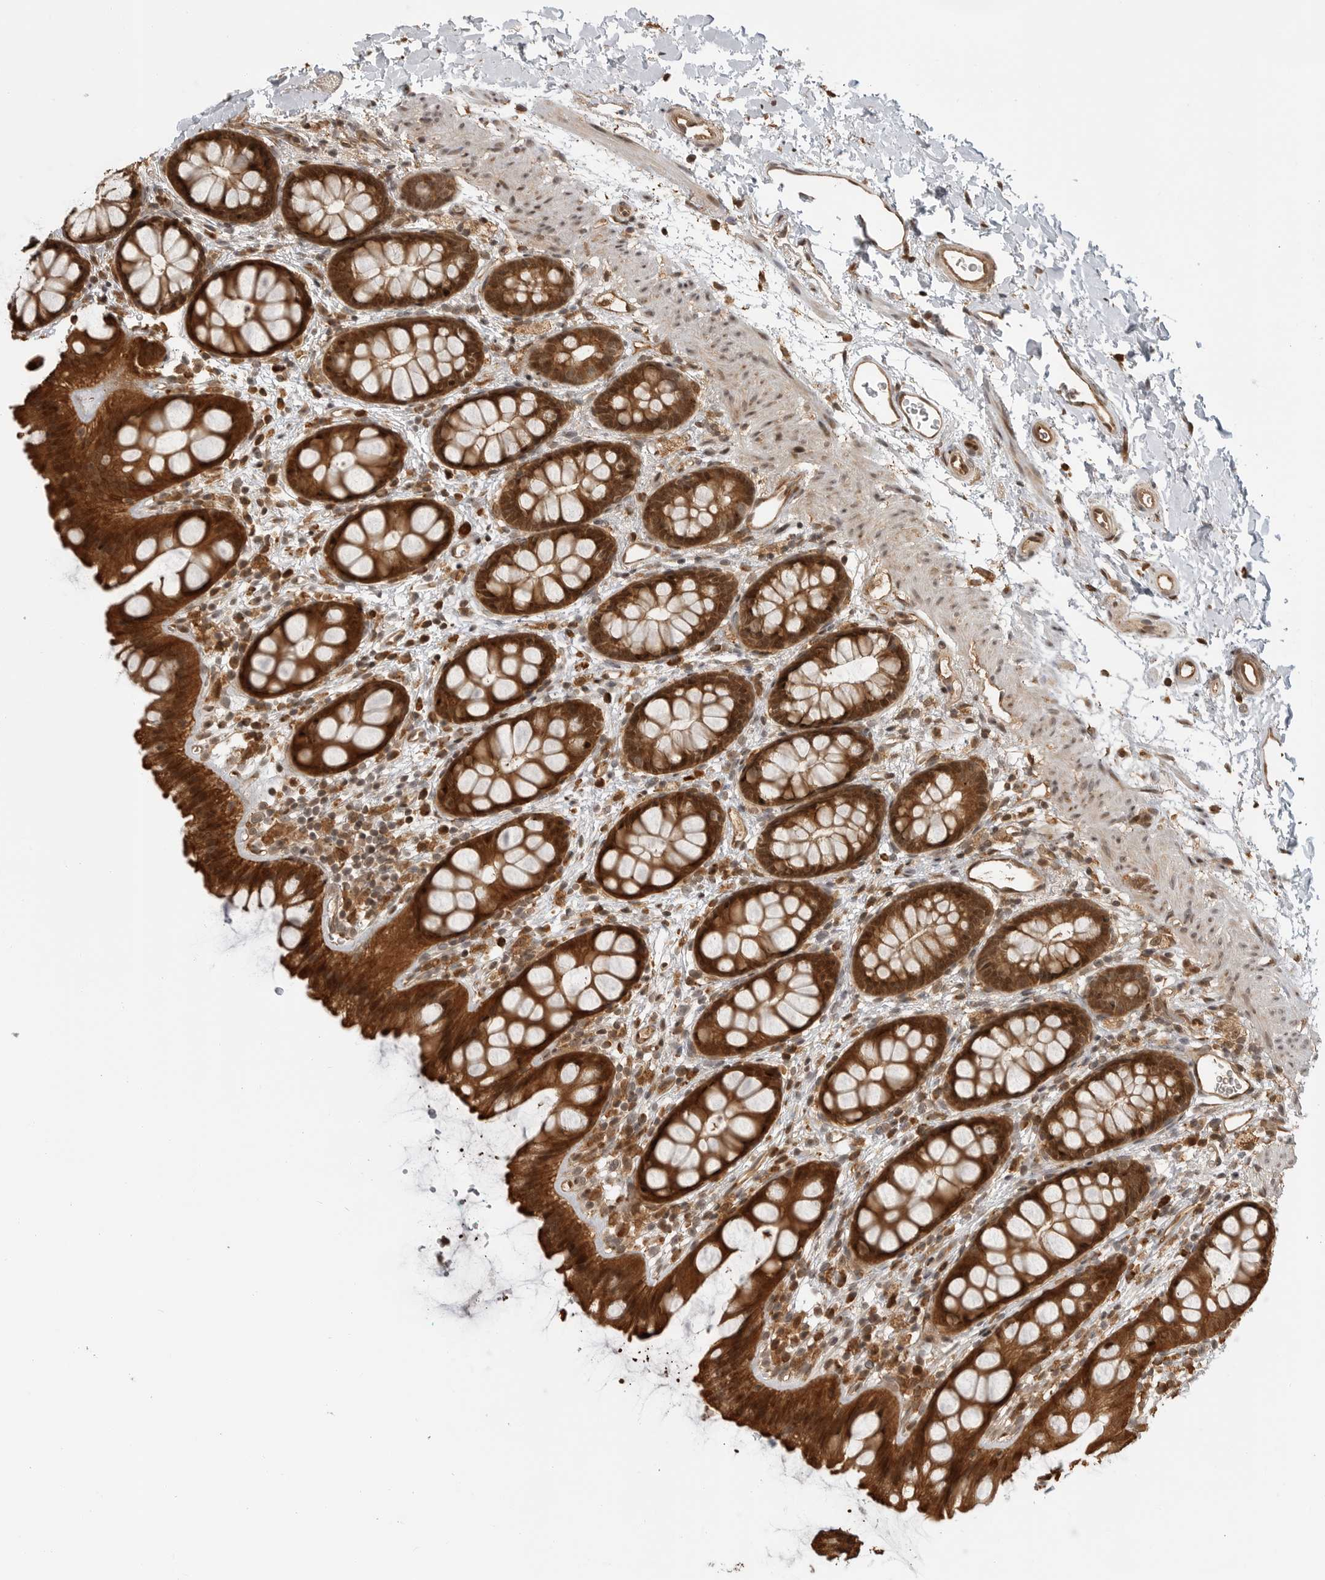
{"staining": {"intensity": "strong", "quantity": ">75%", "location": "cytoplasmic/membranous,nuclear"}, "tissue": "rectum", "cell_type": "Glandular cells", "image_type": "normal", "snomed": [{"axis": "morphology", "description": "Normal tissue, NOS"}, {"axis": "topography", "description": "Rectum"}], "caption": "Strong cytoplasmic/membranous,nuclear positivity for a protein is identified in approximately >75% of glandular cells of unremarkable rectum using IHC.", "gene": "BMP2K", "patient": {"sex": "female", "age": 65}}